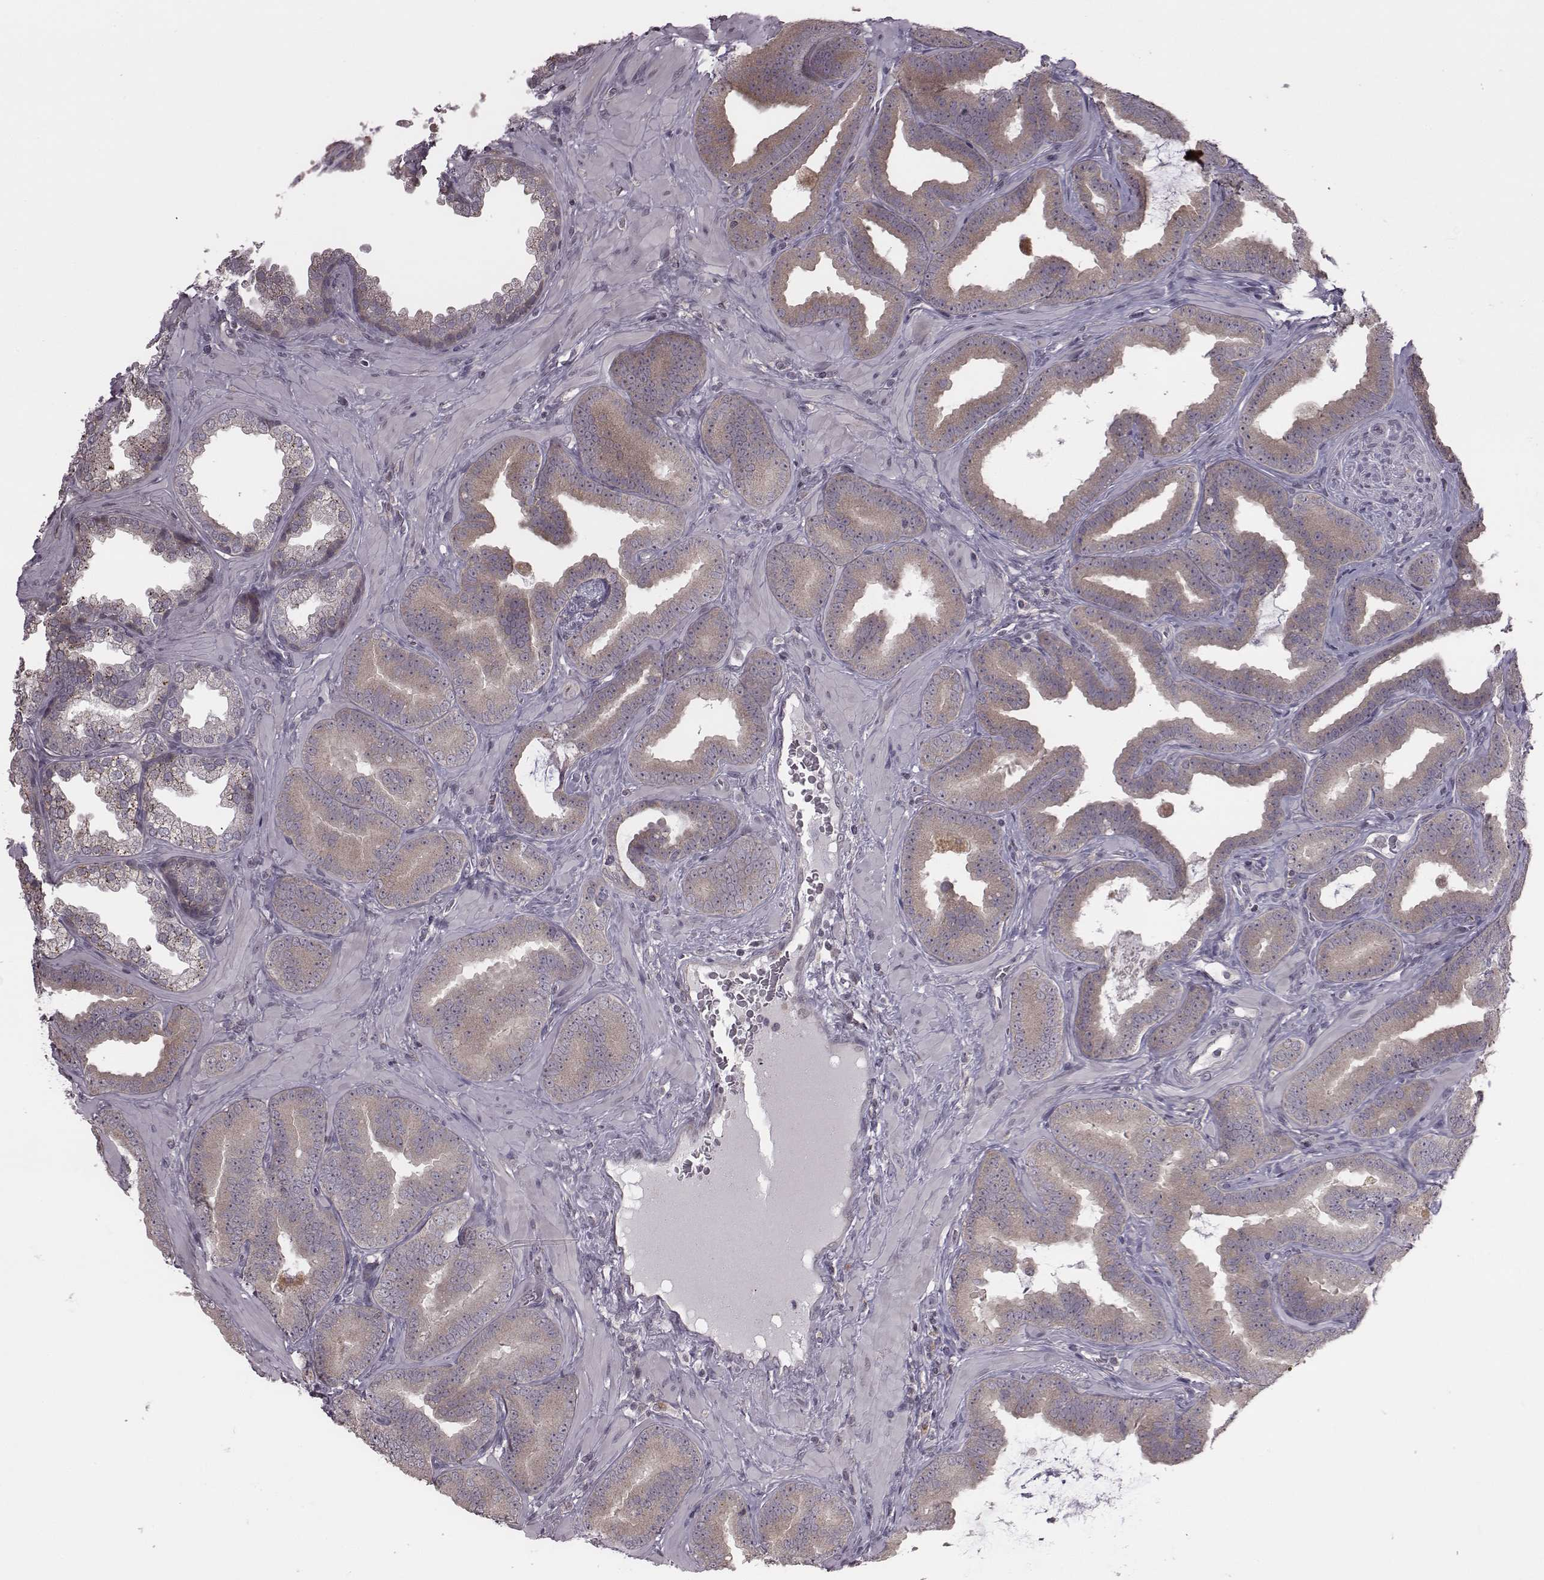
{"staining": {"intensity": "weak", "quantity": ">75%", "location": "cytoplasmic/membranous"}, "tissue": "prostate cancer", "cell_type": "Tumor cells", "image_type": "cancer", "snomed": [{"axis": "morphology", "description": "Adenocarcinoma, Low grade"}, {"axis": "topography", "description": "Prostate"}], "caption": "IHC of human prostate cancer displays low levels of weak cytoplasmic/membranous expression in approximately >75% of tumor cells. The staining was performed using DAB (3,3'-diaminobenzidine), with brown indicating positive protein expression. Nuclei are stained blue with hematoxylin.", "gene": "BICDL1", "patient": {"sex": "male", "age": 63}}